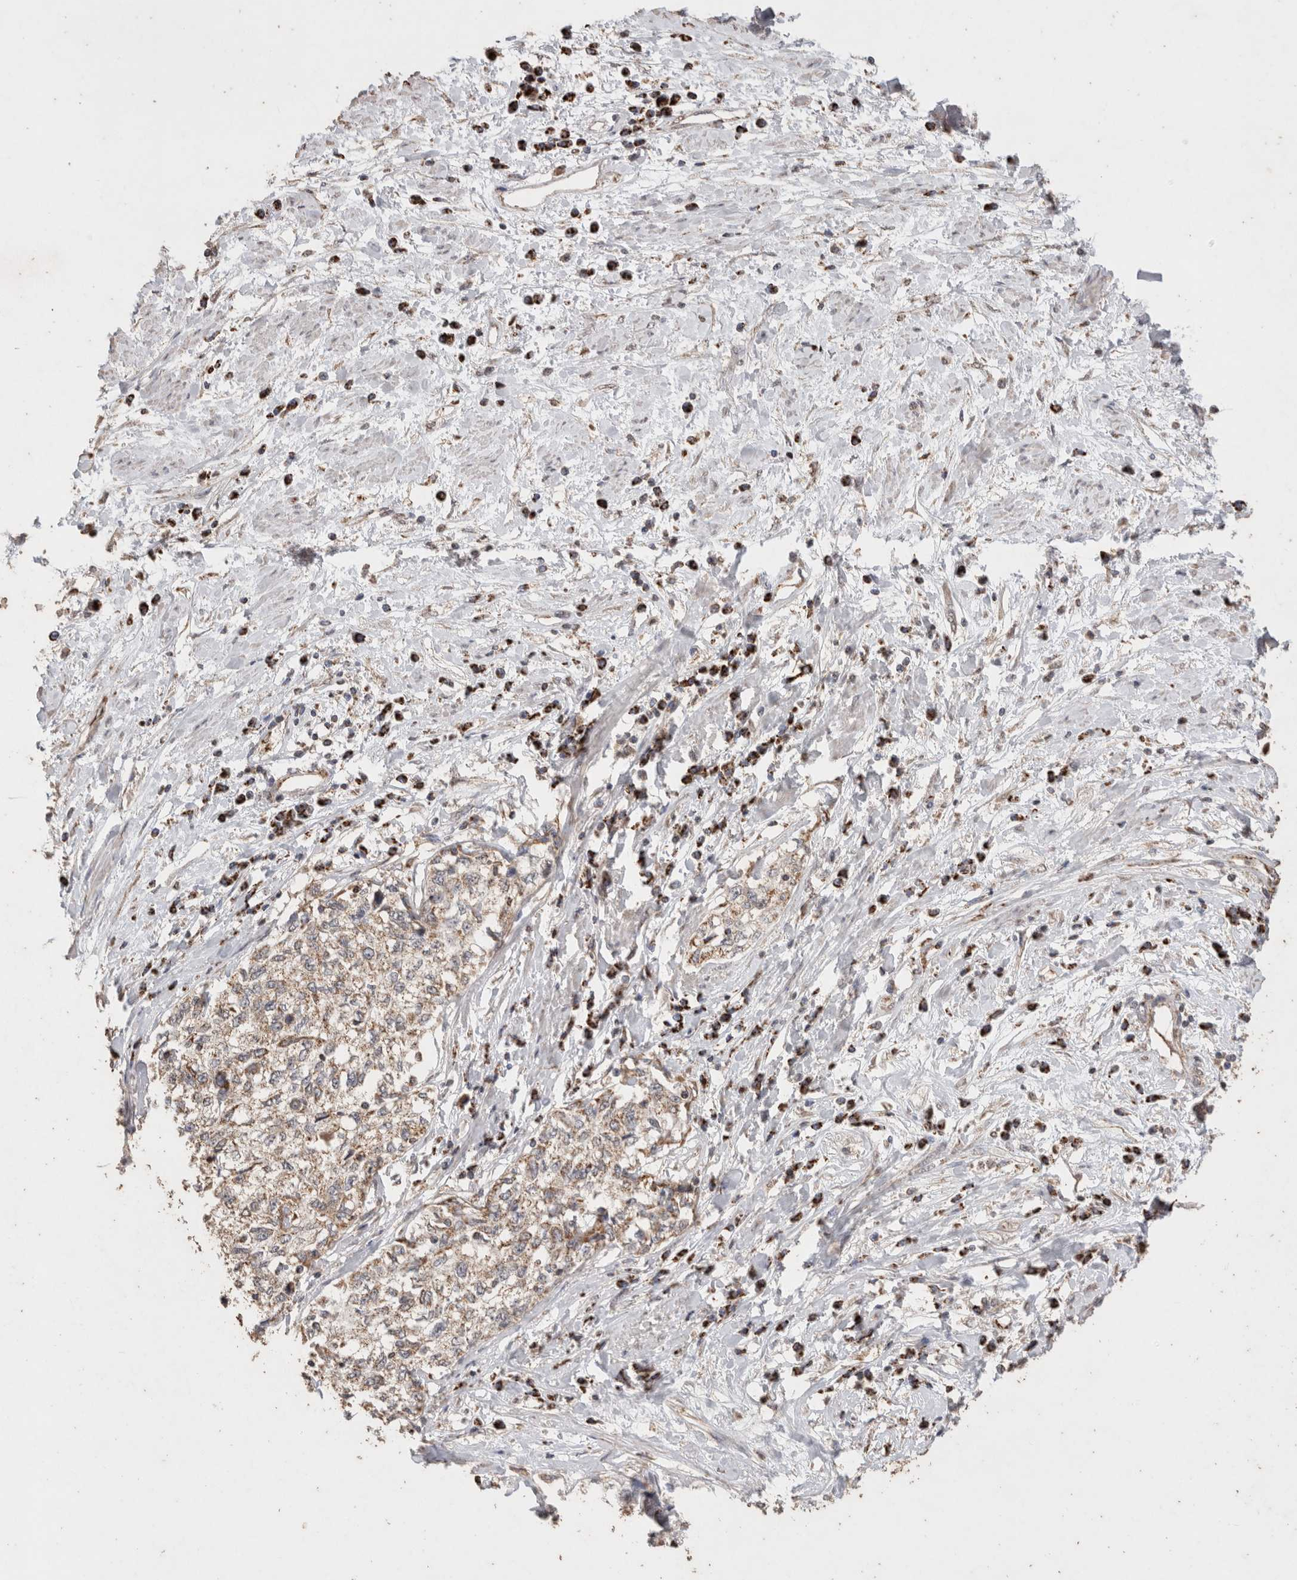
{"staining": {"intensity": "weak", "quantity": ">75%", "location": "cytoplasmic/membranous"}, "tissue": "cervical cancer", "cell_type": "Tumor cells", "image_type": "cancer", "snomed": [{"axis": "morphology", "description": "Squamous cell carcinoma, NOS"}, {"axis": "topography", "description": "Cervix"}], "caption": "The immunohistochemical stain highlights weak cytoplasmic/membranous expression in tumor cells of squamous cell carcinoma (cervical) tissue. The staining is performed using DAB brown chromogen to label protein expression. The nuclei are counter-stained blue using hematoxylin.", "gene": "ACADM", "patient": {"sex": "female", "age": 57}}